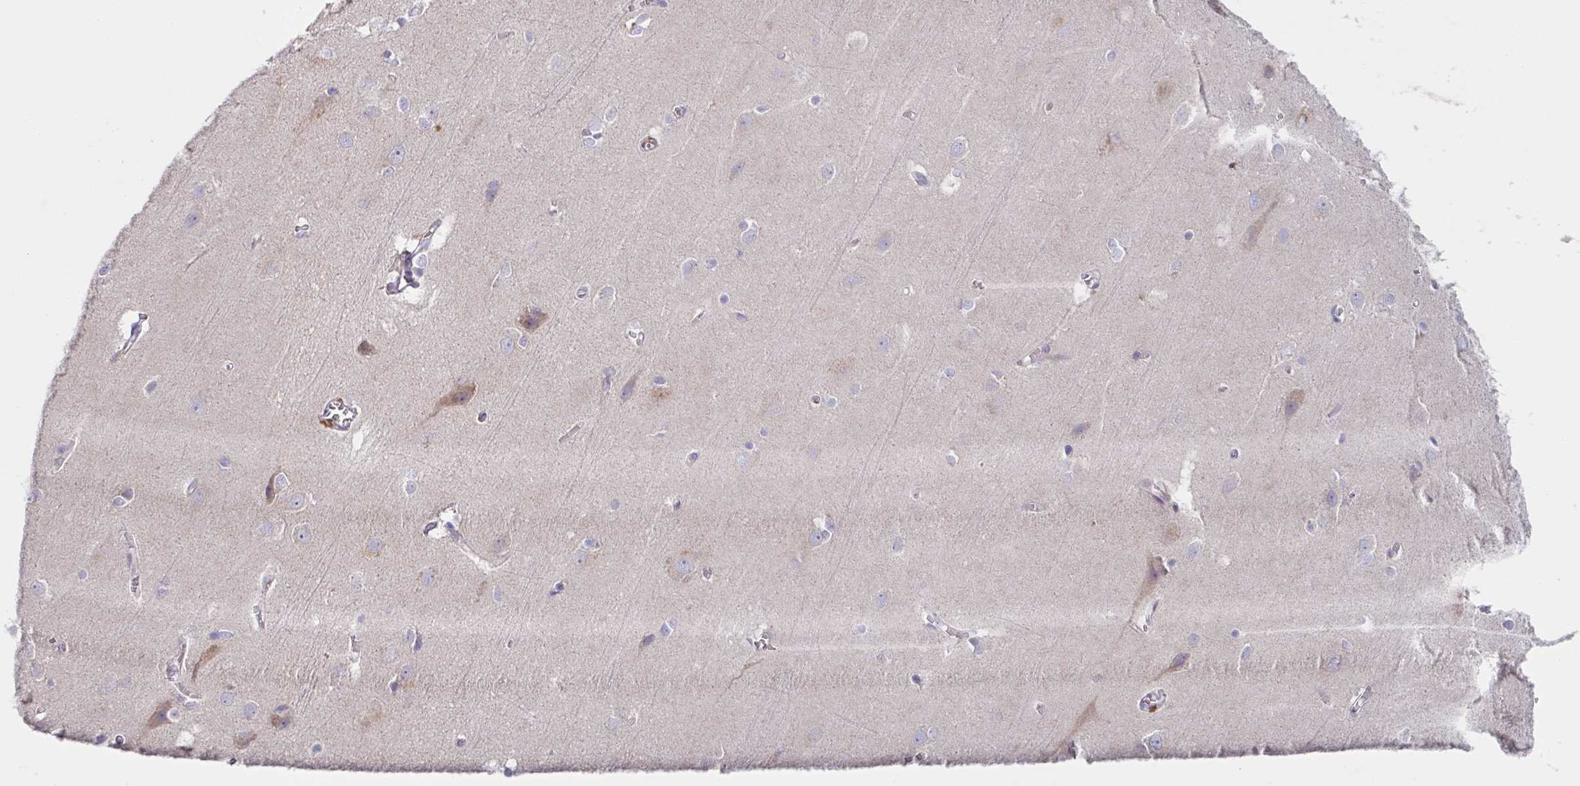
{"staining": {"intensity": "weak", "quantity": "25%-75%", "location": "cytoplasmic/membranous"}, "tissue": "cerebral cortex", "cell_type": "Endothelial cells", "image_type": "normal", "snomed": [{"axis": "morphology", "description": "Normal tissue, NOS"}, {"axis": "topography", "description": "Cerebral cortex"}], "caption": "IHC (DAB (3,3'-diaminobenzidine)) staining of unremarkable cerebral cortex shows weak cytoplasmic/membranous protein staining in approximately 25%-75% of endothelial cells.", "gene": "YARS2", "patient": {"sex": "male", "age": 37}}